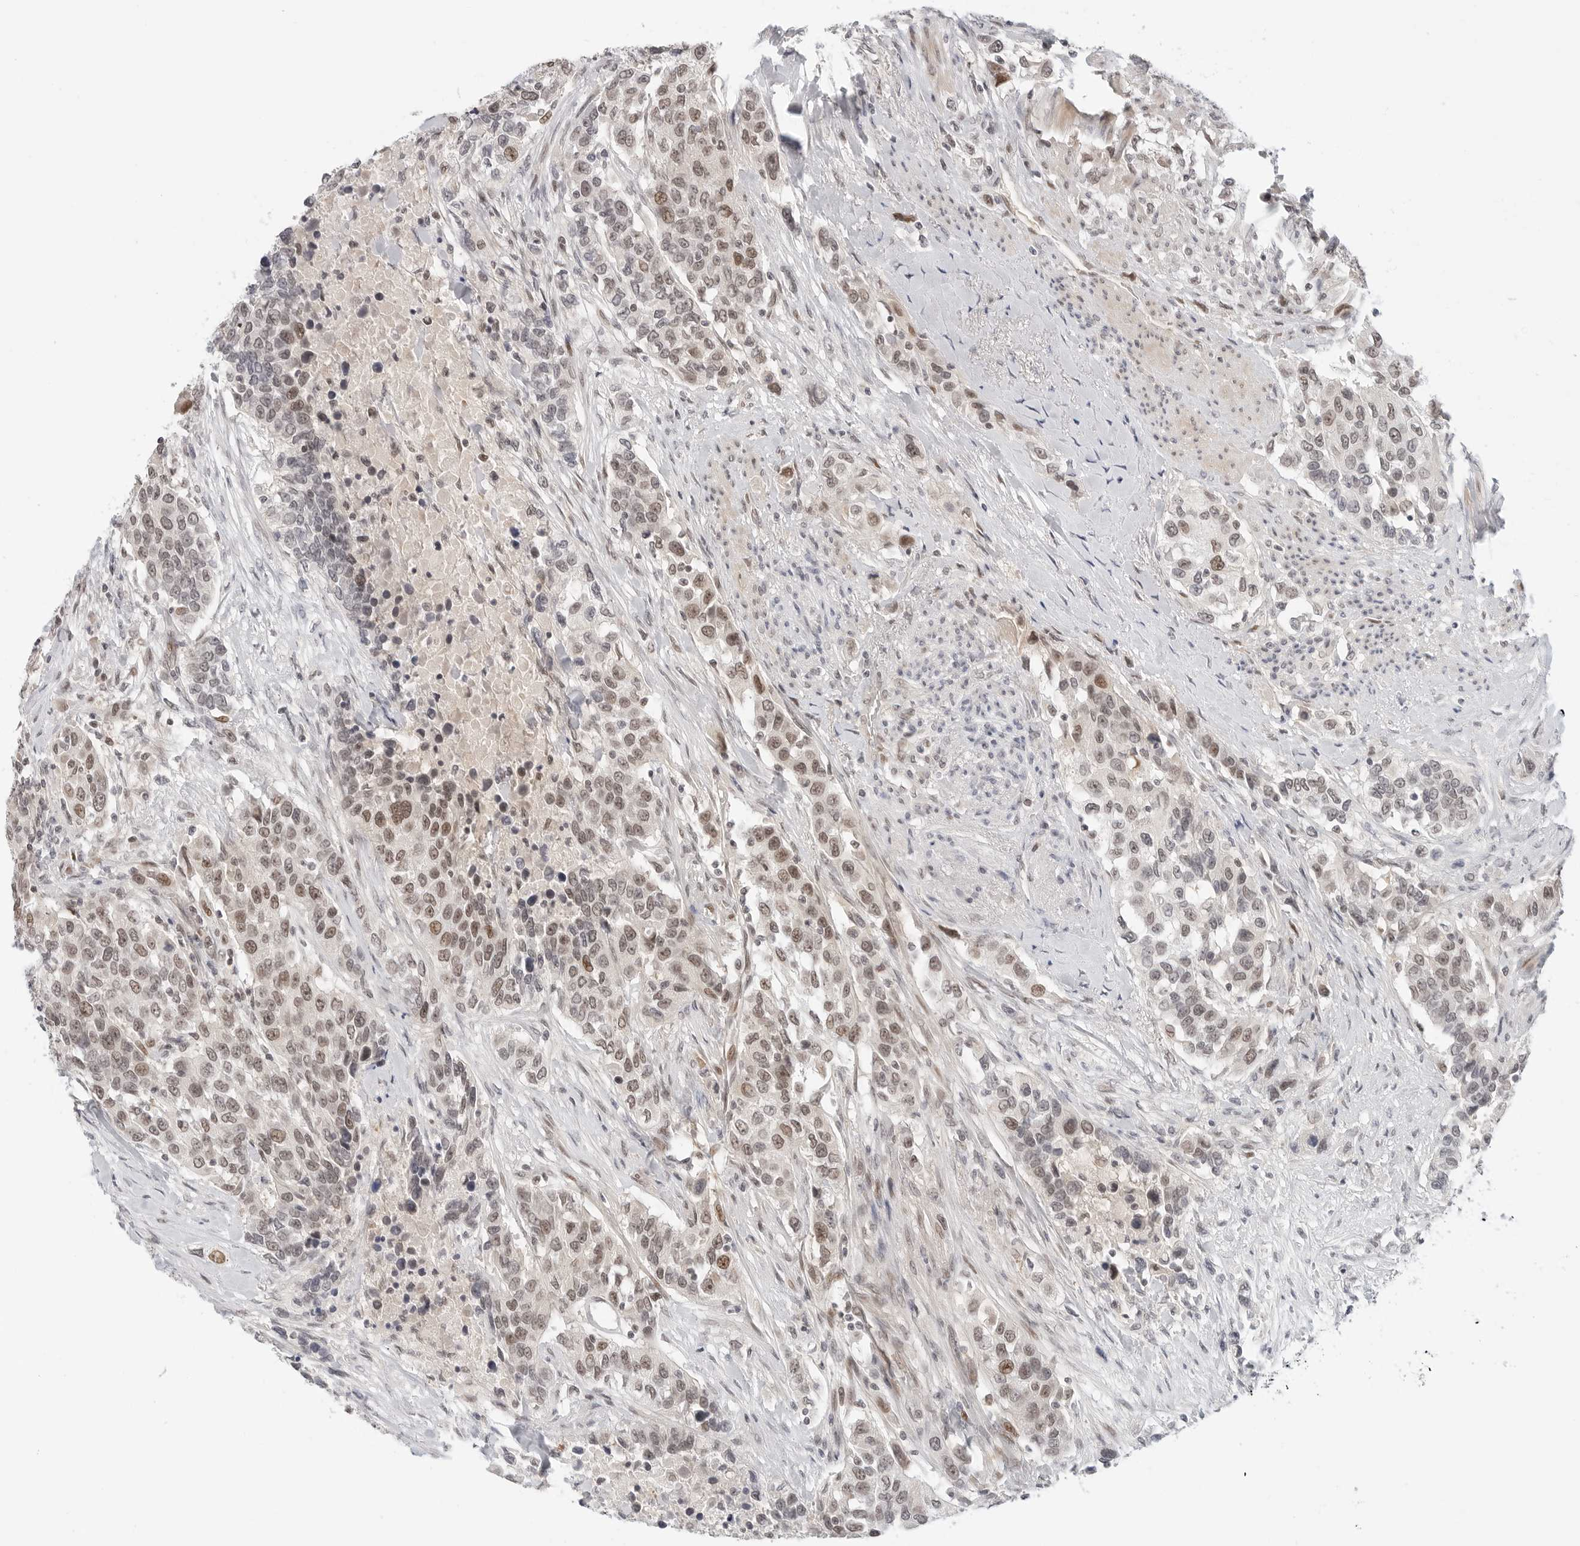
{"staining": {"intensity": "moderate", "quantity": "25%-75%", "location": "nuclear"}, "tissue": "urothelial cancer", "cell_type": "Tumor cells", "image_type": "cancer", "snomed": [{"axis": "morphology", "description": "Urothelial carcinoma, High grade"}, {"axis": "topography", "description": "Urinary bladder"}], "caption": "Moderate nuclear positivity for a protein is present in about 25%-75% of tumor cells of urothelial cancer using immunohistochemistry.", "gene": "TSEN2", "patient": {"sex": "female", "age": 80}}